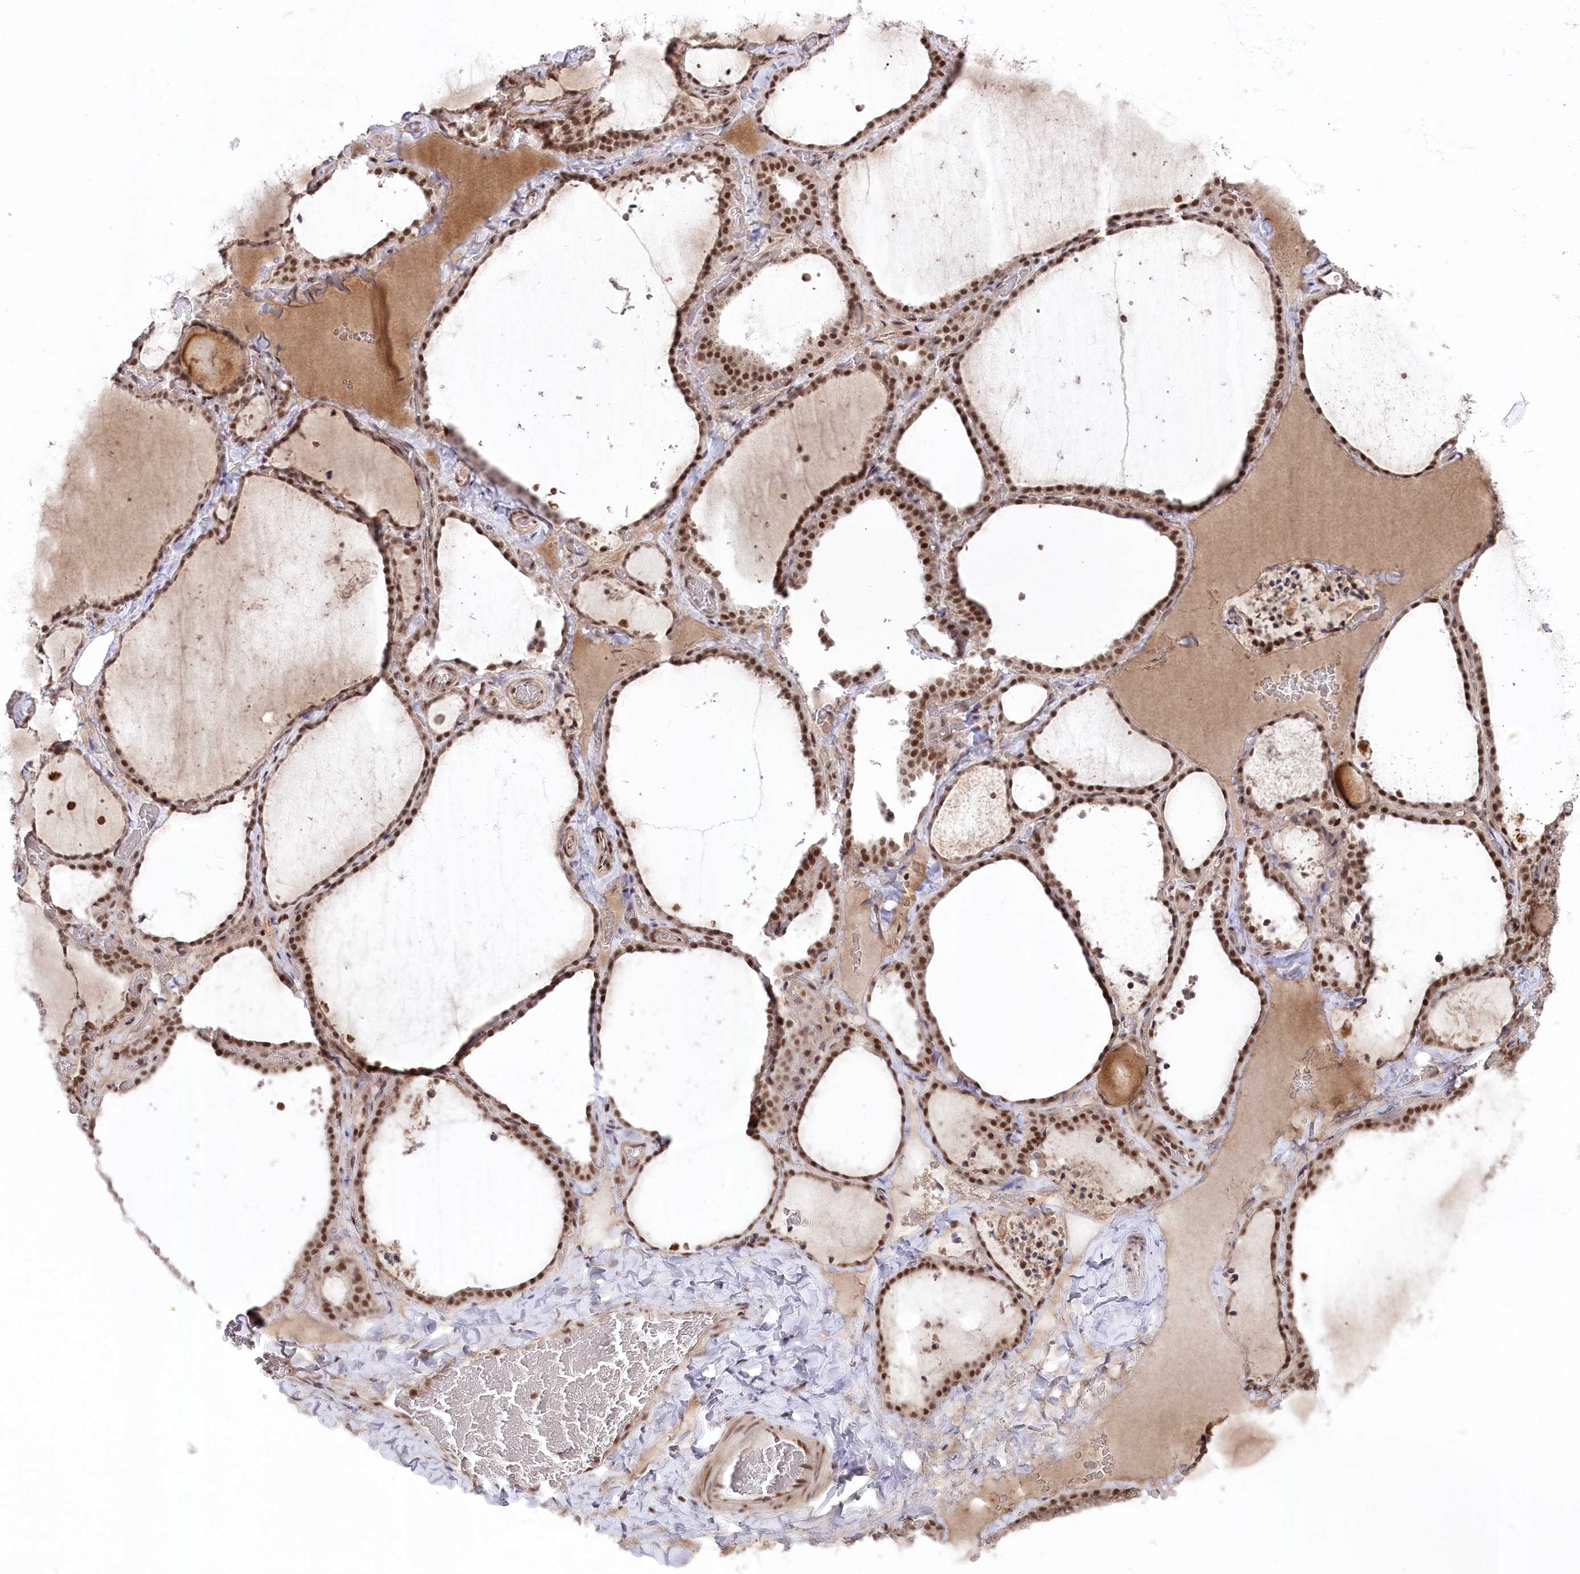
{"staining": {"intensity": "moderate", "quantity": ">75%", "location": "nuclear"}, "tissue": "thyroid gland", "cell_type": "Glandular cells", "image_type": "normal", "snomed": [{"axis": "morphology", "description": "Normal tissue, NOS"}, {"axis": "topography", "description": "Thyroid gland"}], "caption": "IHC histopathology image of normal thyroid gland: thyroid gland stained using IHC exhibits medium levels of moderate protein expression localized specifically in the nuclear of glandular cells, appearing as a nuclear brown color.", "gene": "CGGBP1", "patient": {"sex": "female", "age": 22}}